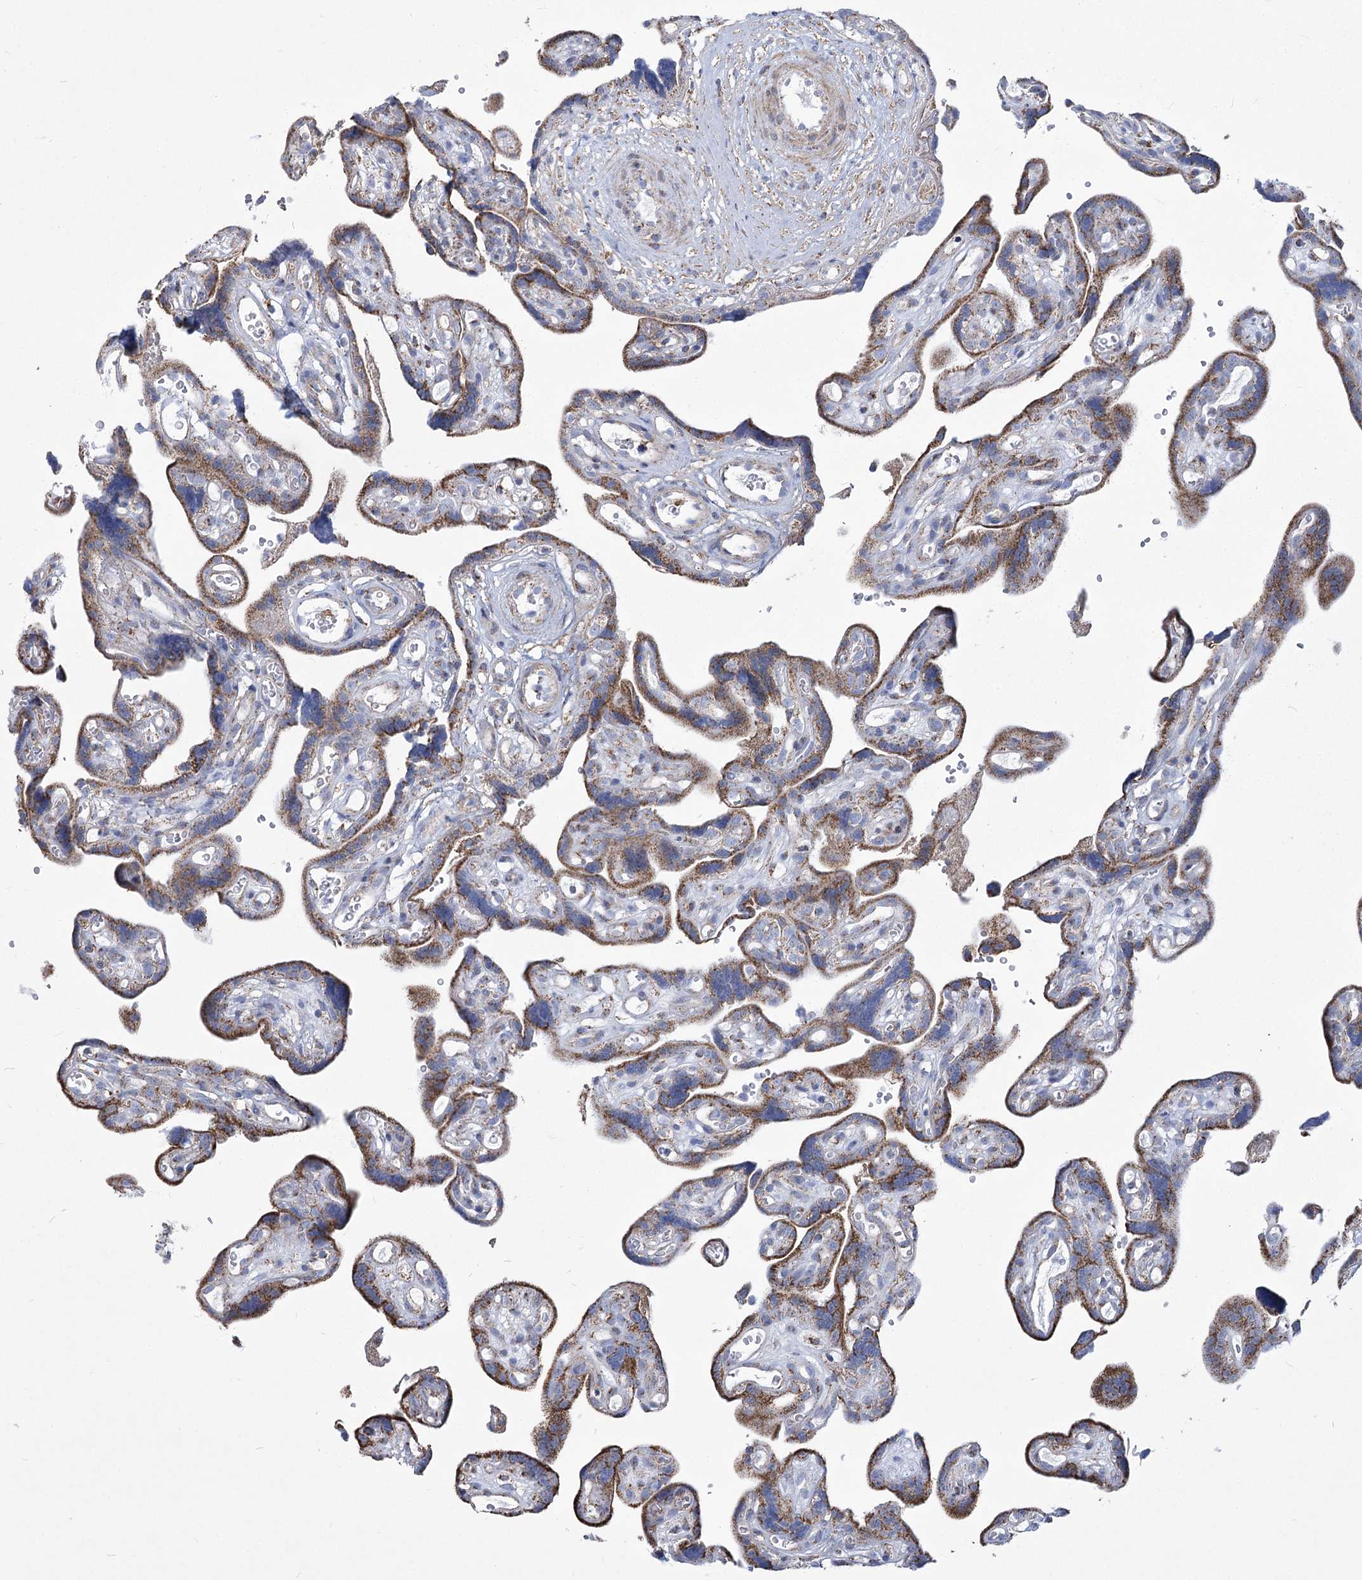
{"staining": {"intensity": "weak", "quantity": ">75%", "location": "cytoplasmic/membranous"}, "tissue": "placenta", "cell_type": "Decidual cells", "image_type": "normal", "snomed": [{"axis": "morphology", "description": "Normal tissue, NOS"}, {"axis": "topography", "description": "Placenta"}], "caption": "Immunohistochemical staining of unremarkable human placenta demonstrates >75% levels of weak cytoplasmic/membranous protein expression in about >75% of decidual cells. (brown staining indicates protein expression, while blue staining denotes nuclei).", "gene": "PDHB", "patient": {"sex": "female", "age": 30}}